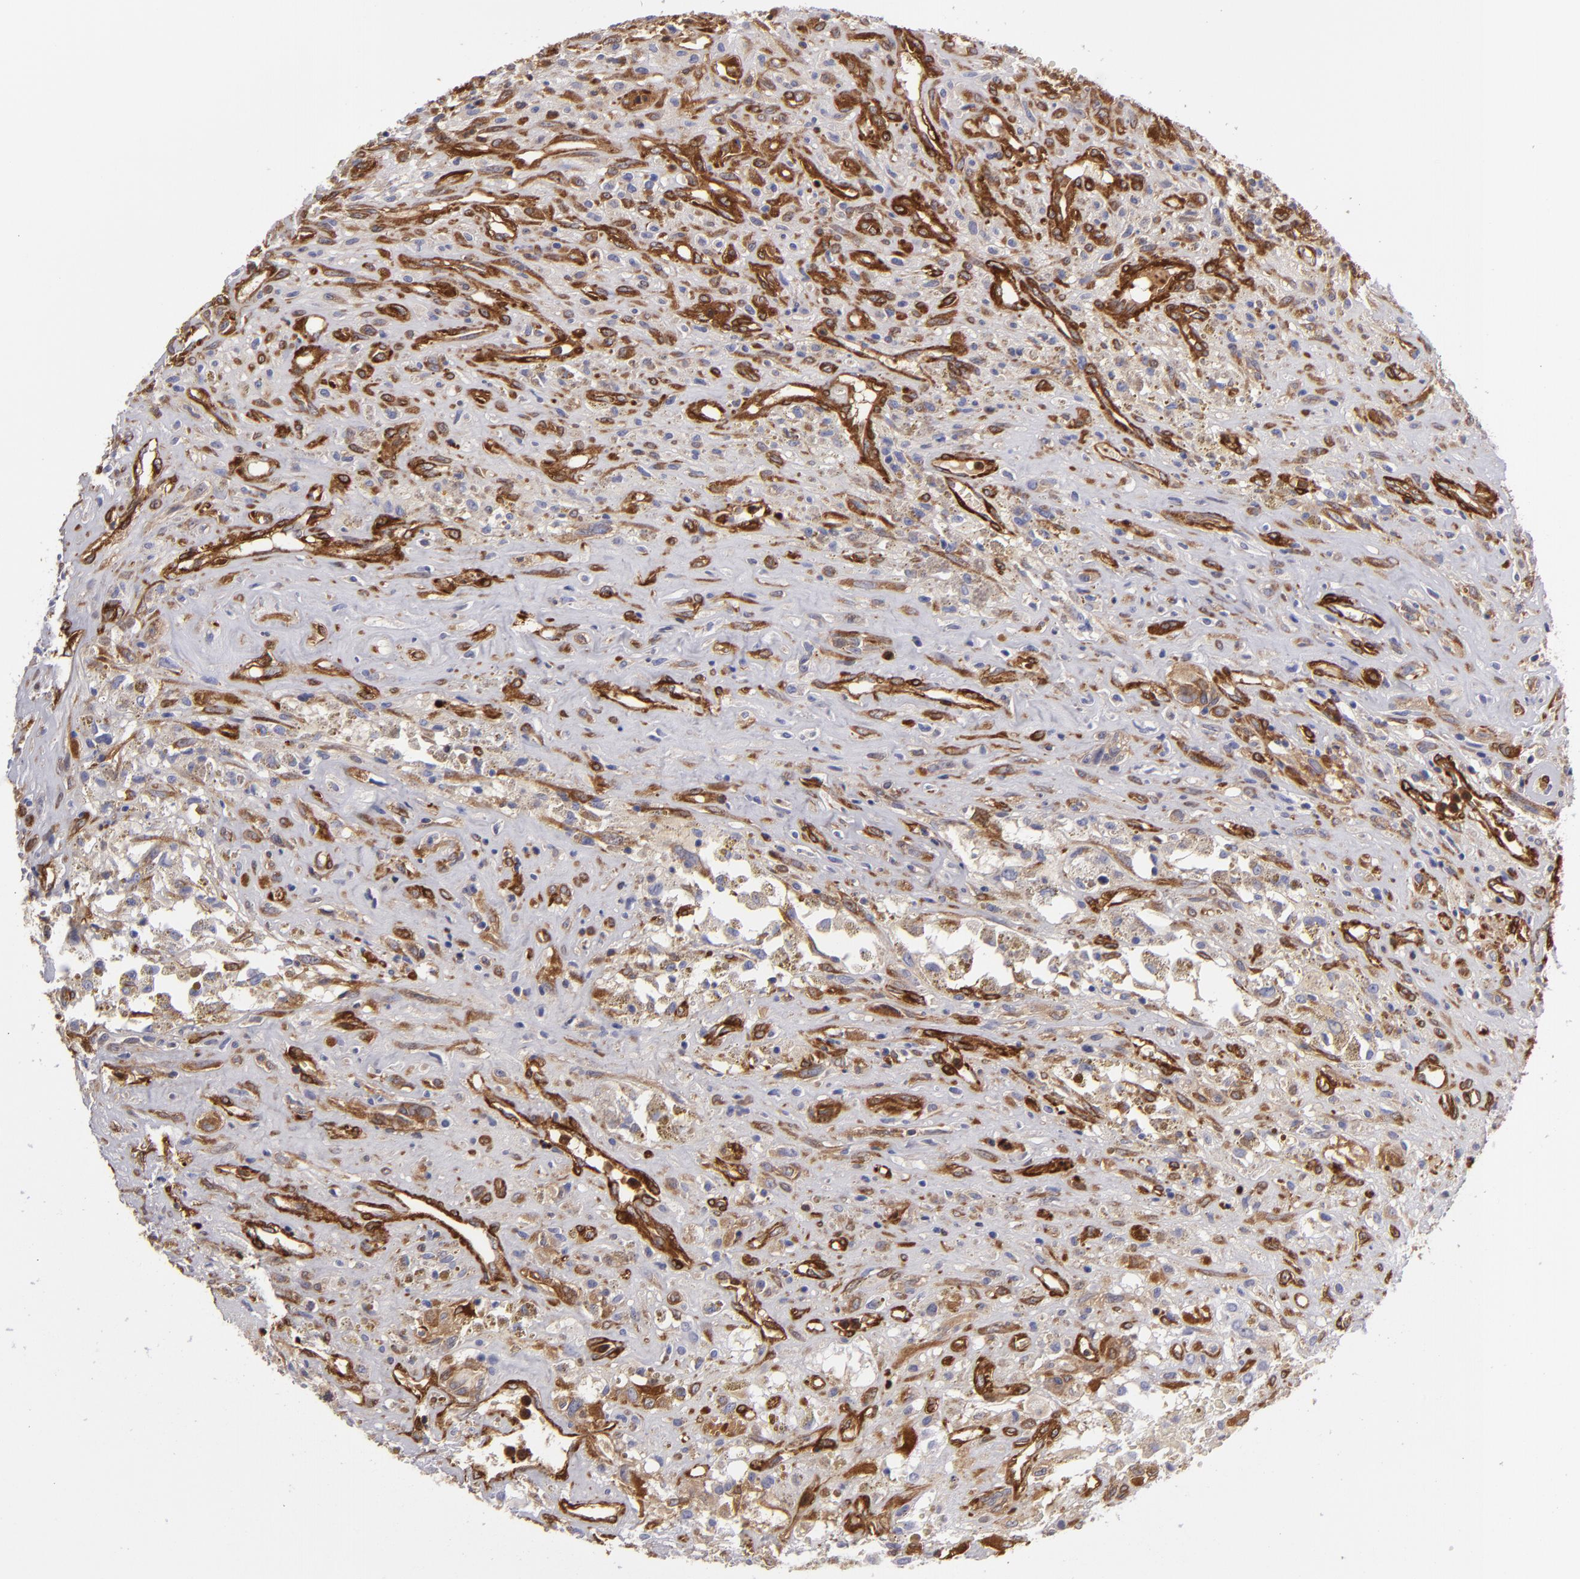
{"staining": {"intensity": "weak", "quantity": "<25%", "location": "cytoplasmic/membranous"}, "tissue": "glioma", "cell_type": "Tumor cells", "image_type": "cancer", "snomed": [{"axis": "morphology", "description": "Glioma, malignant, High grade"}, {"axis": "topography", "description": "Brain"}], "caption": "DAB (3,3'-diaminobenzidine) immunohistochemical staining of human malignant glioma (high-grade) displays no significant expression in tumor cells. (Brightfield microscopy of DAB (3,3'-diaminobenzidine) IHC at high magnification).", "gene": "VCL", "patient": {"sex": "male", "age": 66}}